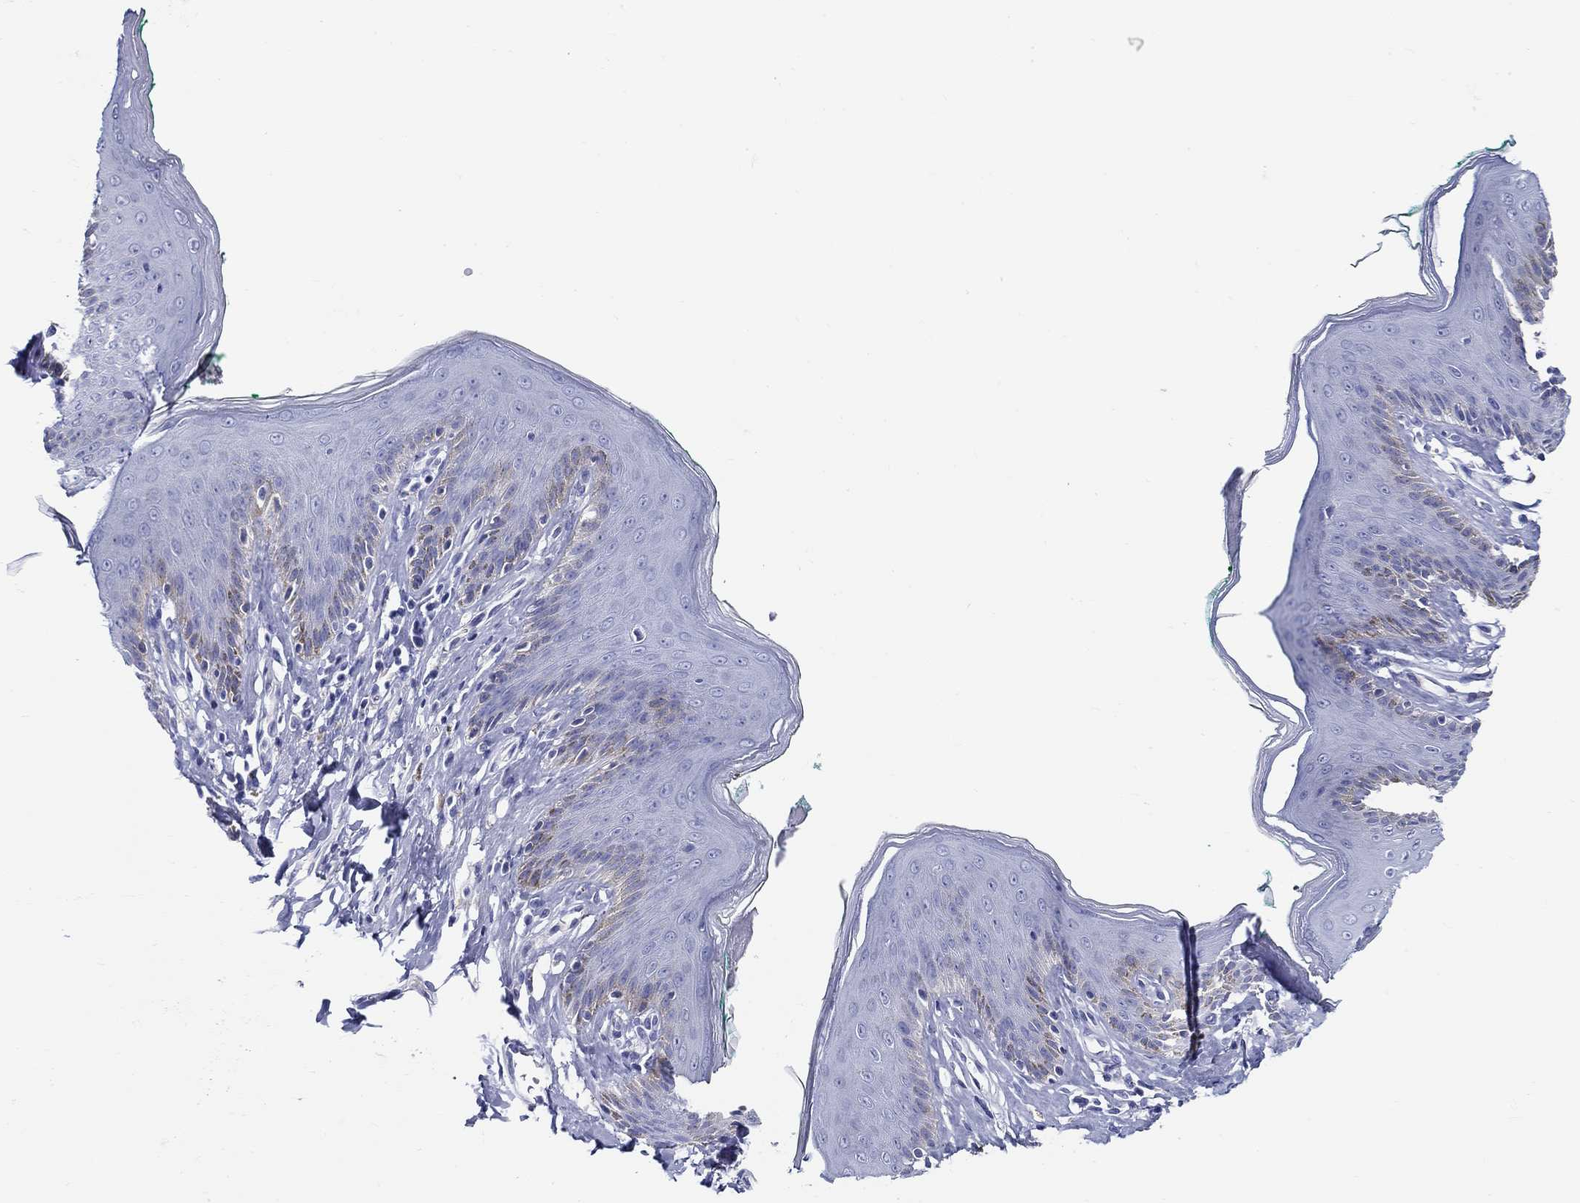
{"staining": {"intensity": "negative", "quantity": "none", "location": "none"}, "tissue": "skin", "cell_type": "Epidermal cells", "image_type": "normal", "snomed": [{"axis": "morphology", "description": "Normal tissue, NOS"}, {"axis": "topography", "description": "Vulva"}], "caption": "Immunohistochemical staining of normal skin shows no significant expression in epidermal cells.", "gene": "CRYGS", "patient": {"sex": "female", "age": 66}}